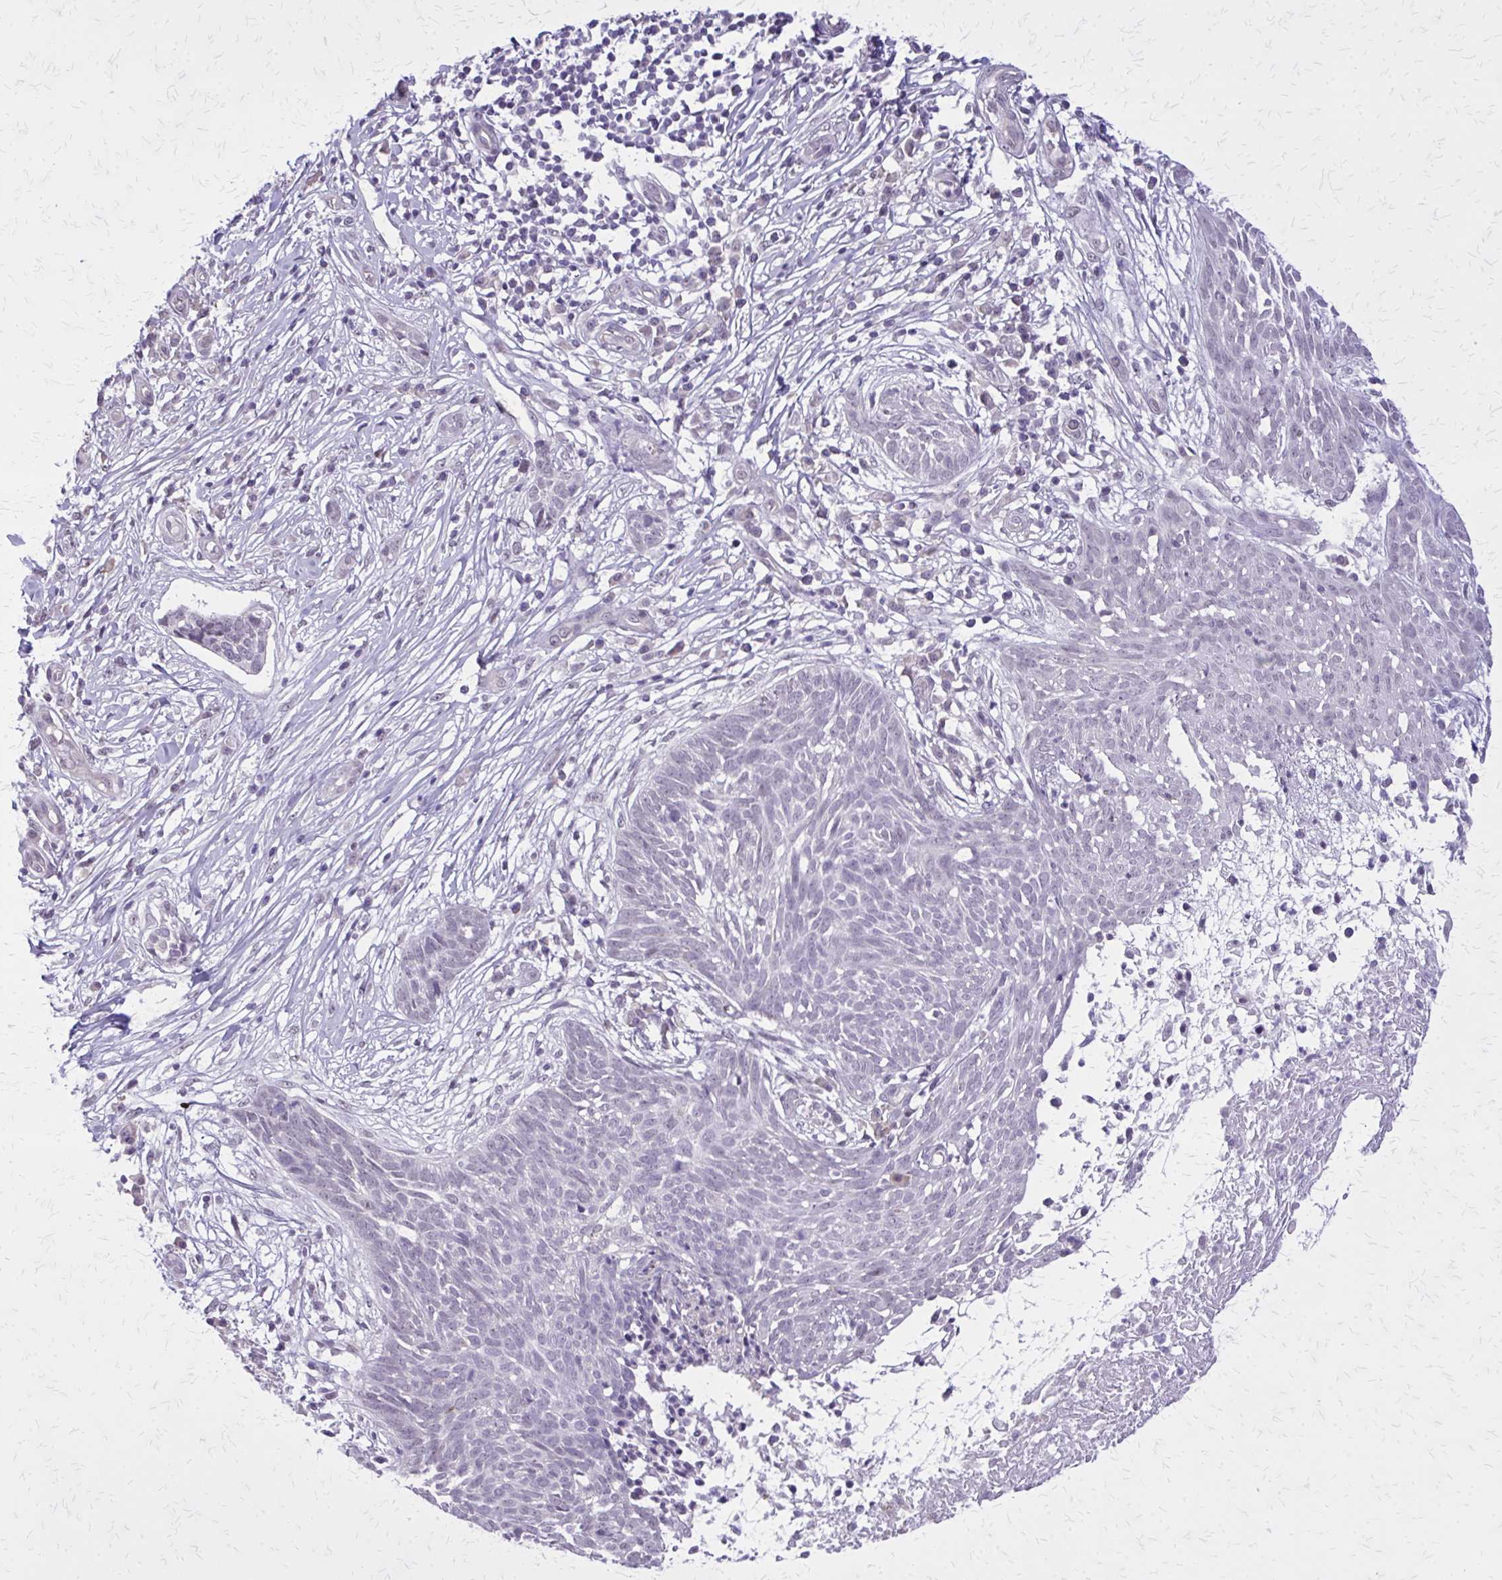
{"staining": {"intensity": "negative", "quantity": "none", "location": "none"}, "tissue": "skin cancer", "cell_type": "Tumor cells", "image_type": "cancer", "snomed": [{"axis": "morphology", "description": "Basal cell carcinoma"}, {"axis": "topography", "description": "Skin"}, {"axis": "topography", "description": "Skin, foot"}], "caption": "A photomicrograph of human skin cancer is negative for staining in tumor cells.", "gene": "PLCB1", "patient": {"sex": "female", "age": 86}}